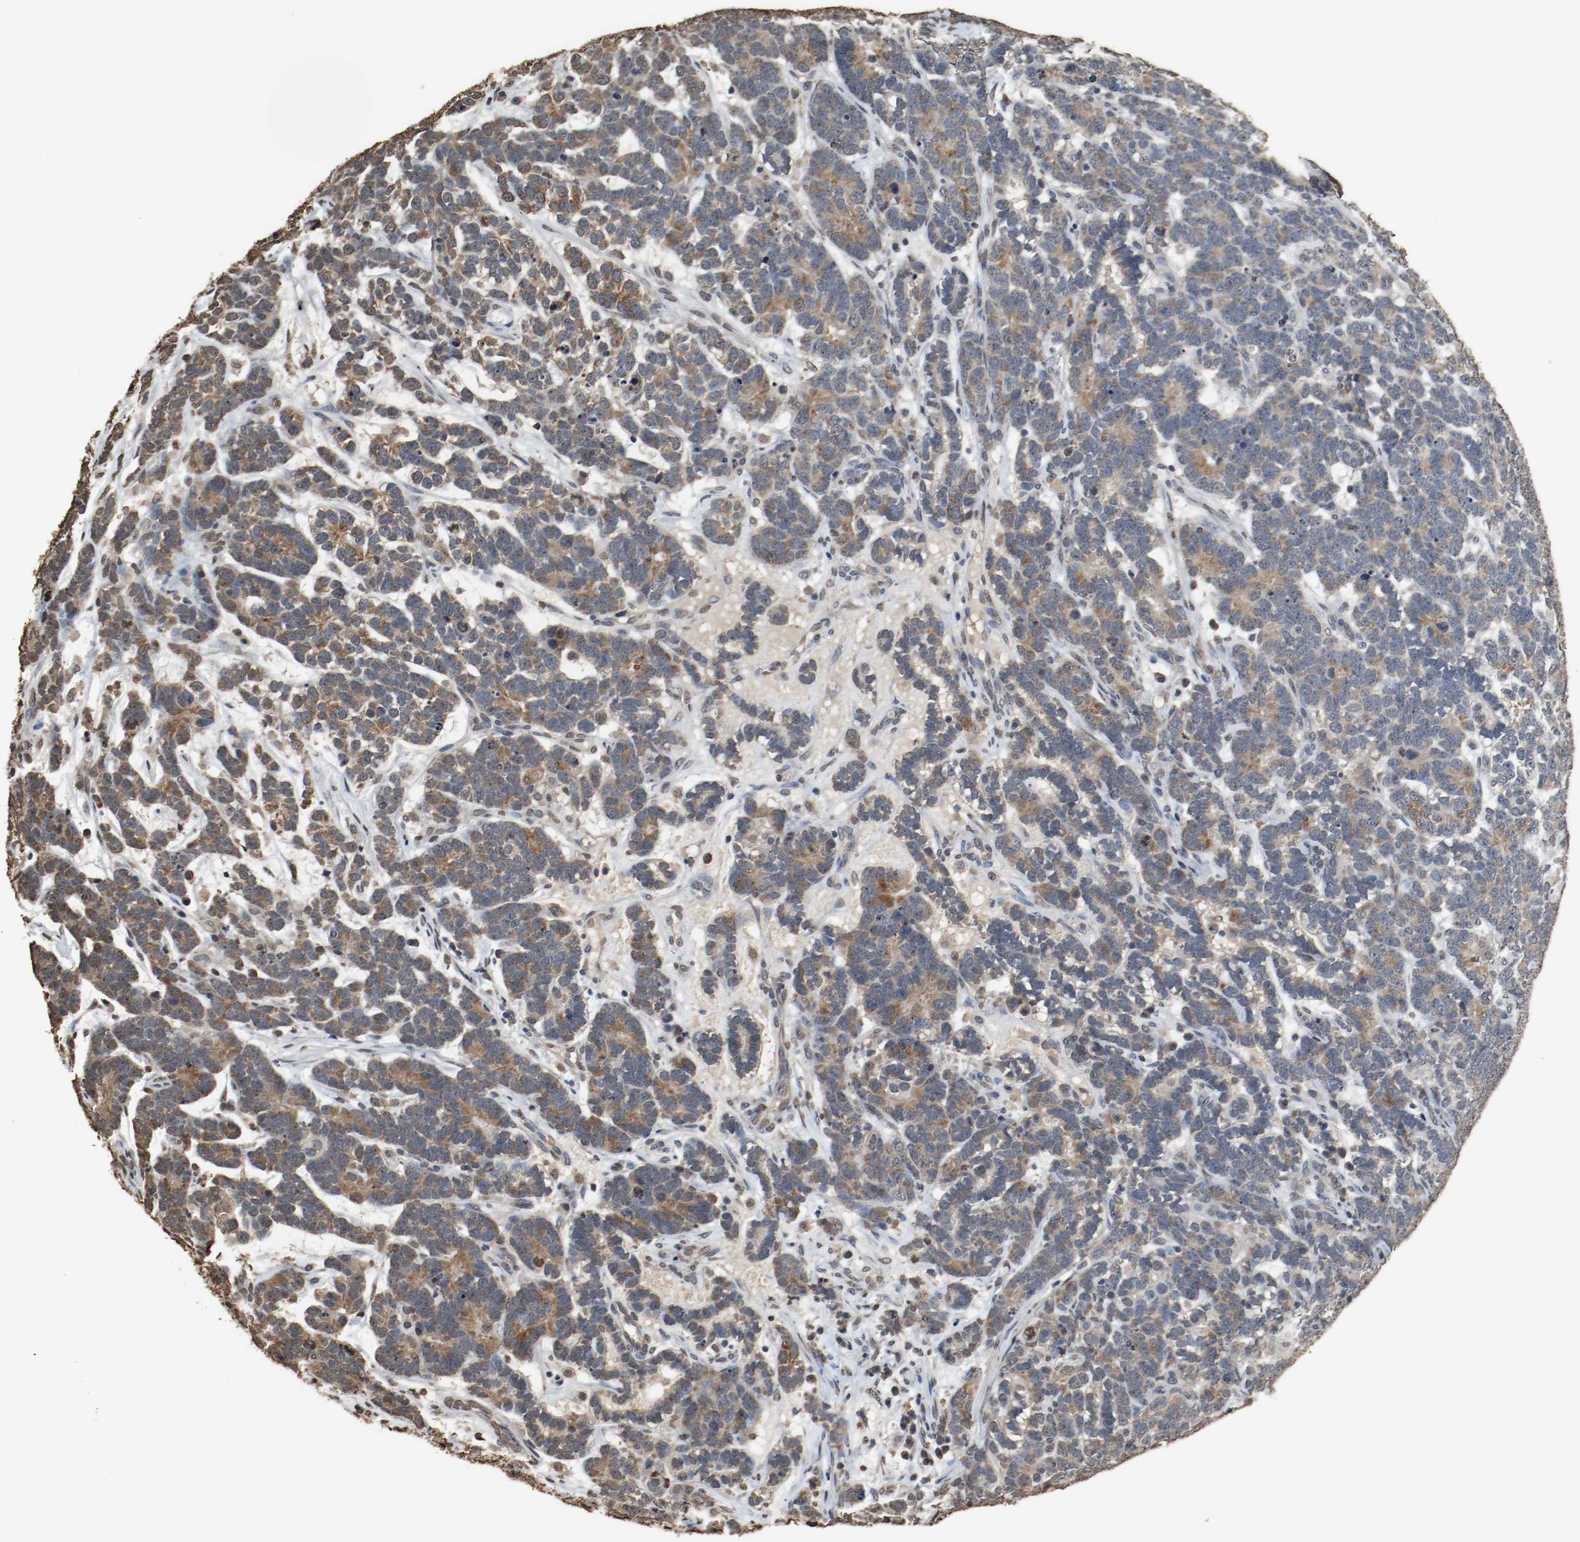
{"staining": {"intensity": "moderate", "quantity": "25%-75%", "location": "cytoplasmic/membranous"}, "tissue": "testis cancer", "cell_type": "Tumor cells", "image_type": "cancer", "snomed": [{"axis": "morphology", "description": "Carcinoma, Embryonal, NOS"}, {"axis": "topography", "description": "Testis"}], "caption": "Immunohistochemical staining of testis embryonal carcinoma exhibits medium levels of moderate cytoplasmic/membranous protein staining in approximately 25%-75% of tumor cells.", "gene": "RTN4", "patient": {"sex": "male", "age": 26}}